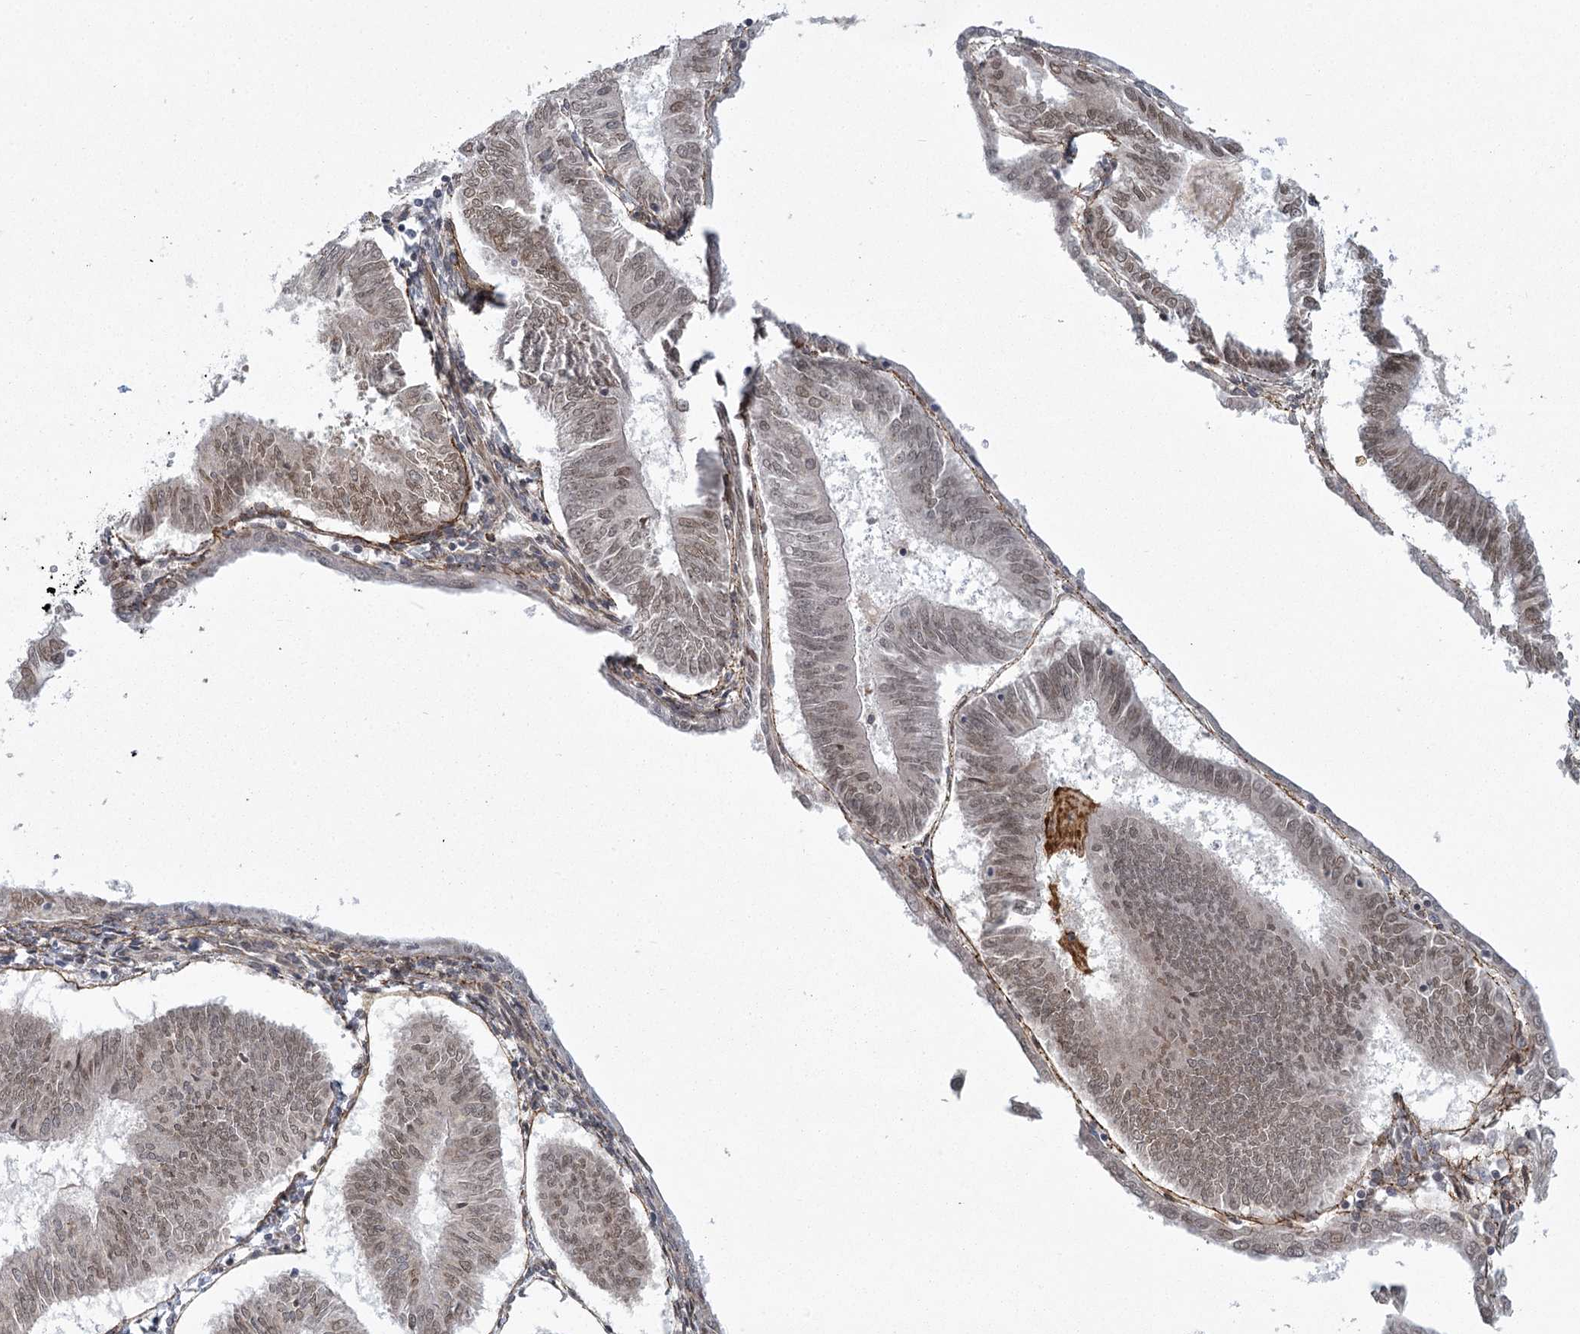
{"staining": {"intensity": "weak", "quantity": ">75%", "location": "nuclear"}, "tissue": "endometrial cancer", "cell_type": "Tumor cells", "image_type": "cancer", "snomed": [{"axis": "morphology", "description": "Adenocarcinoma, NOS"}, {"axis": "topography", "description": "Endometrium"}], "caption": "This photomicrograph demonstrates IHC staining of endometrial cancer, with low weak nuclear staining in about >75% of tumor cells.", "gene": "MED28", "patient": {"sex": "female", "age": 58}}